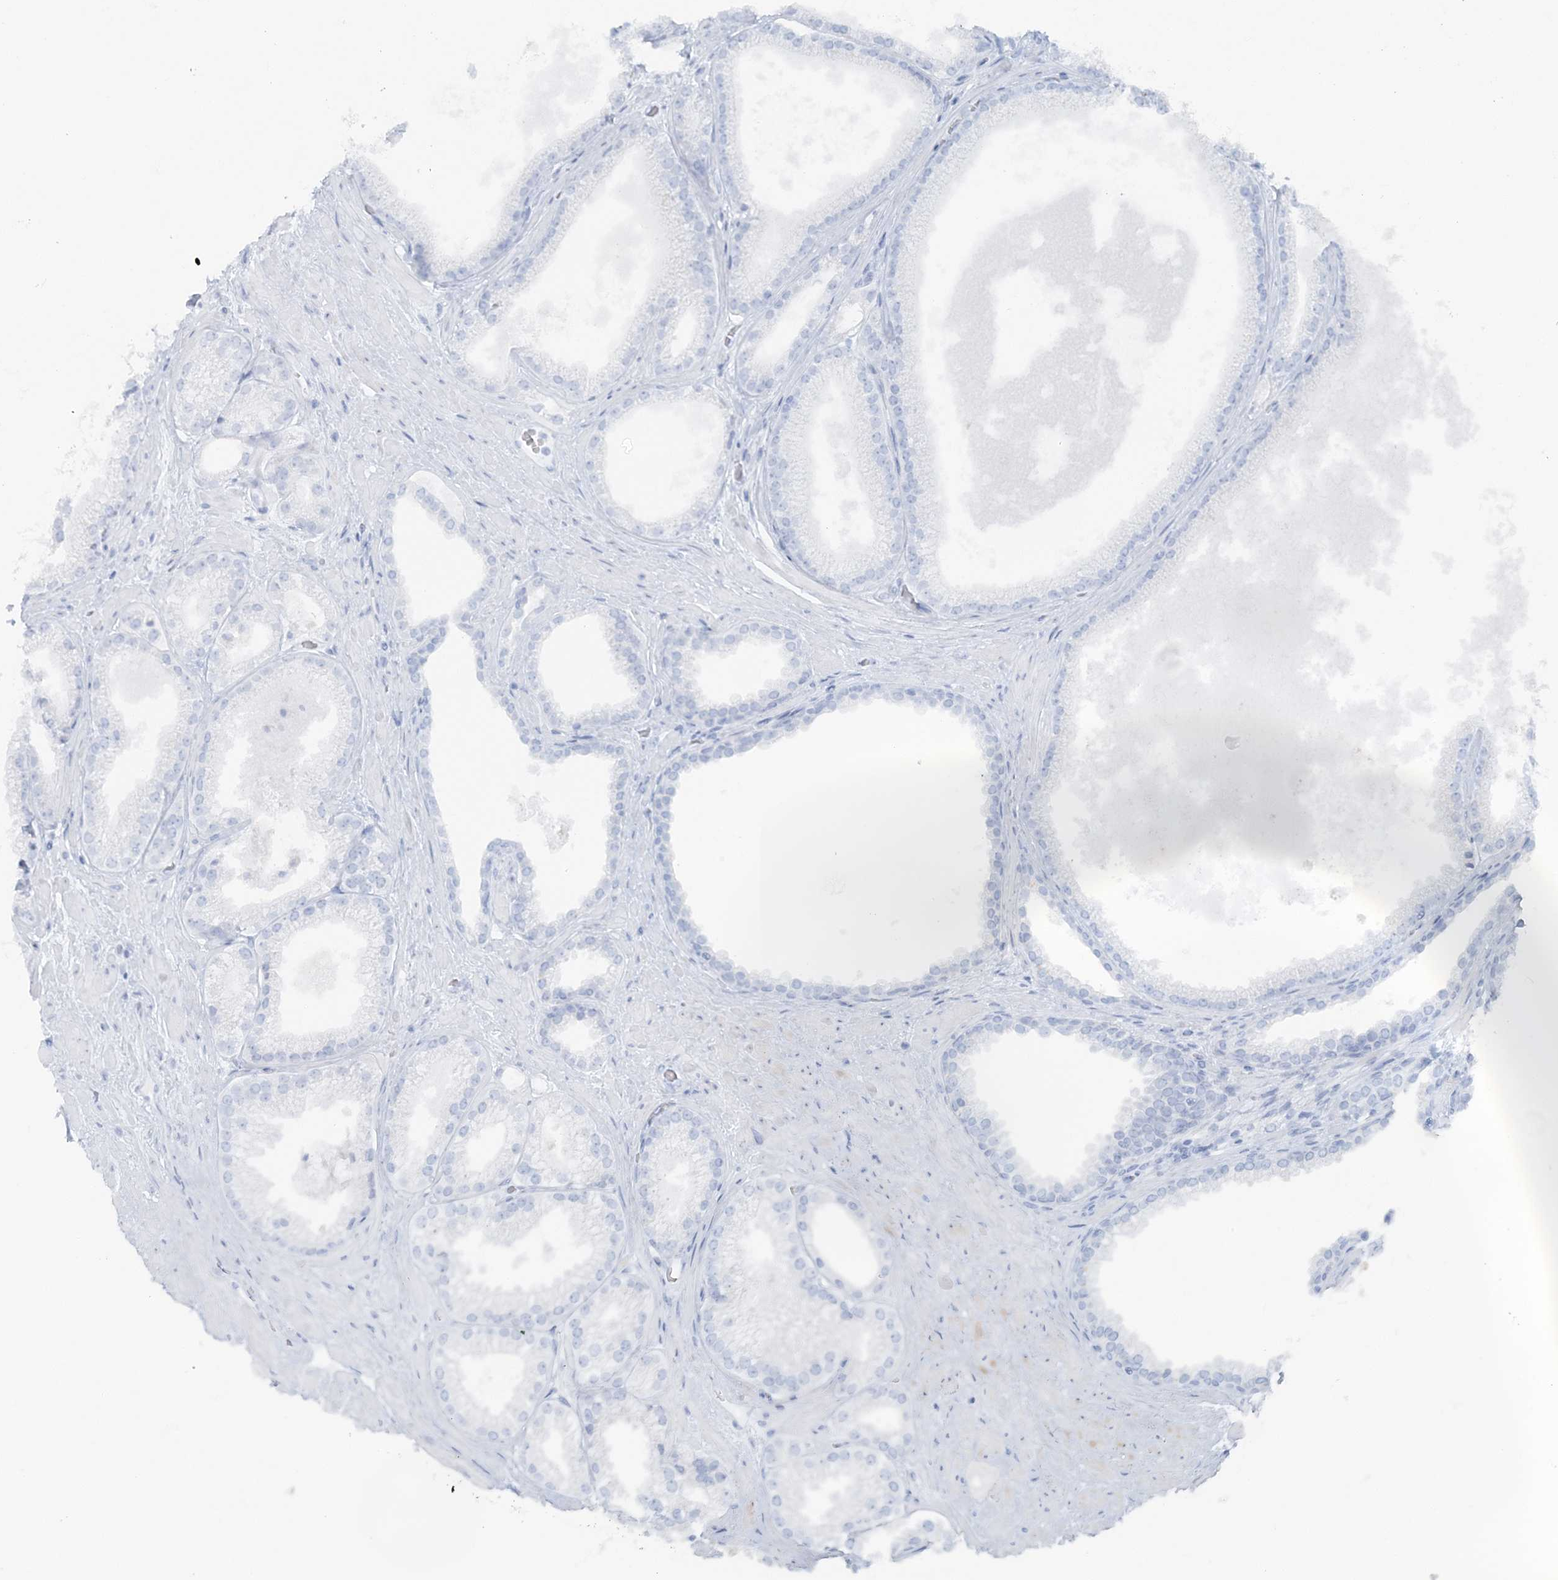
{"staining": {"intensity": "negative", "quantity": "none", "location": "none"}, "tissue": "prostate cancer", "cell_type": "Tumor cells", "image_type": "cancer", "snomed": [{"axis": "morphology", "description": "Adenocarcinoma, Low grade"}, {"axis": "topography", "description": "Prostate"}], "caption": "High power microscopy image of an immunohistochemistry photomicrograph of prostate cancer (adenocarcinoma (low-grade)), revealing no significant staining in tumor cells.", "gene": "ATP11A", "patient": {"sex": "male", "age": 62}}